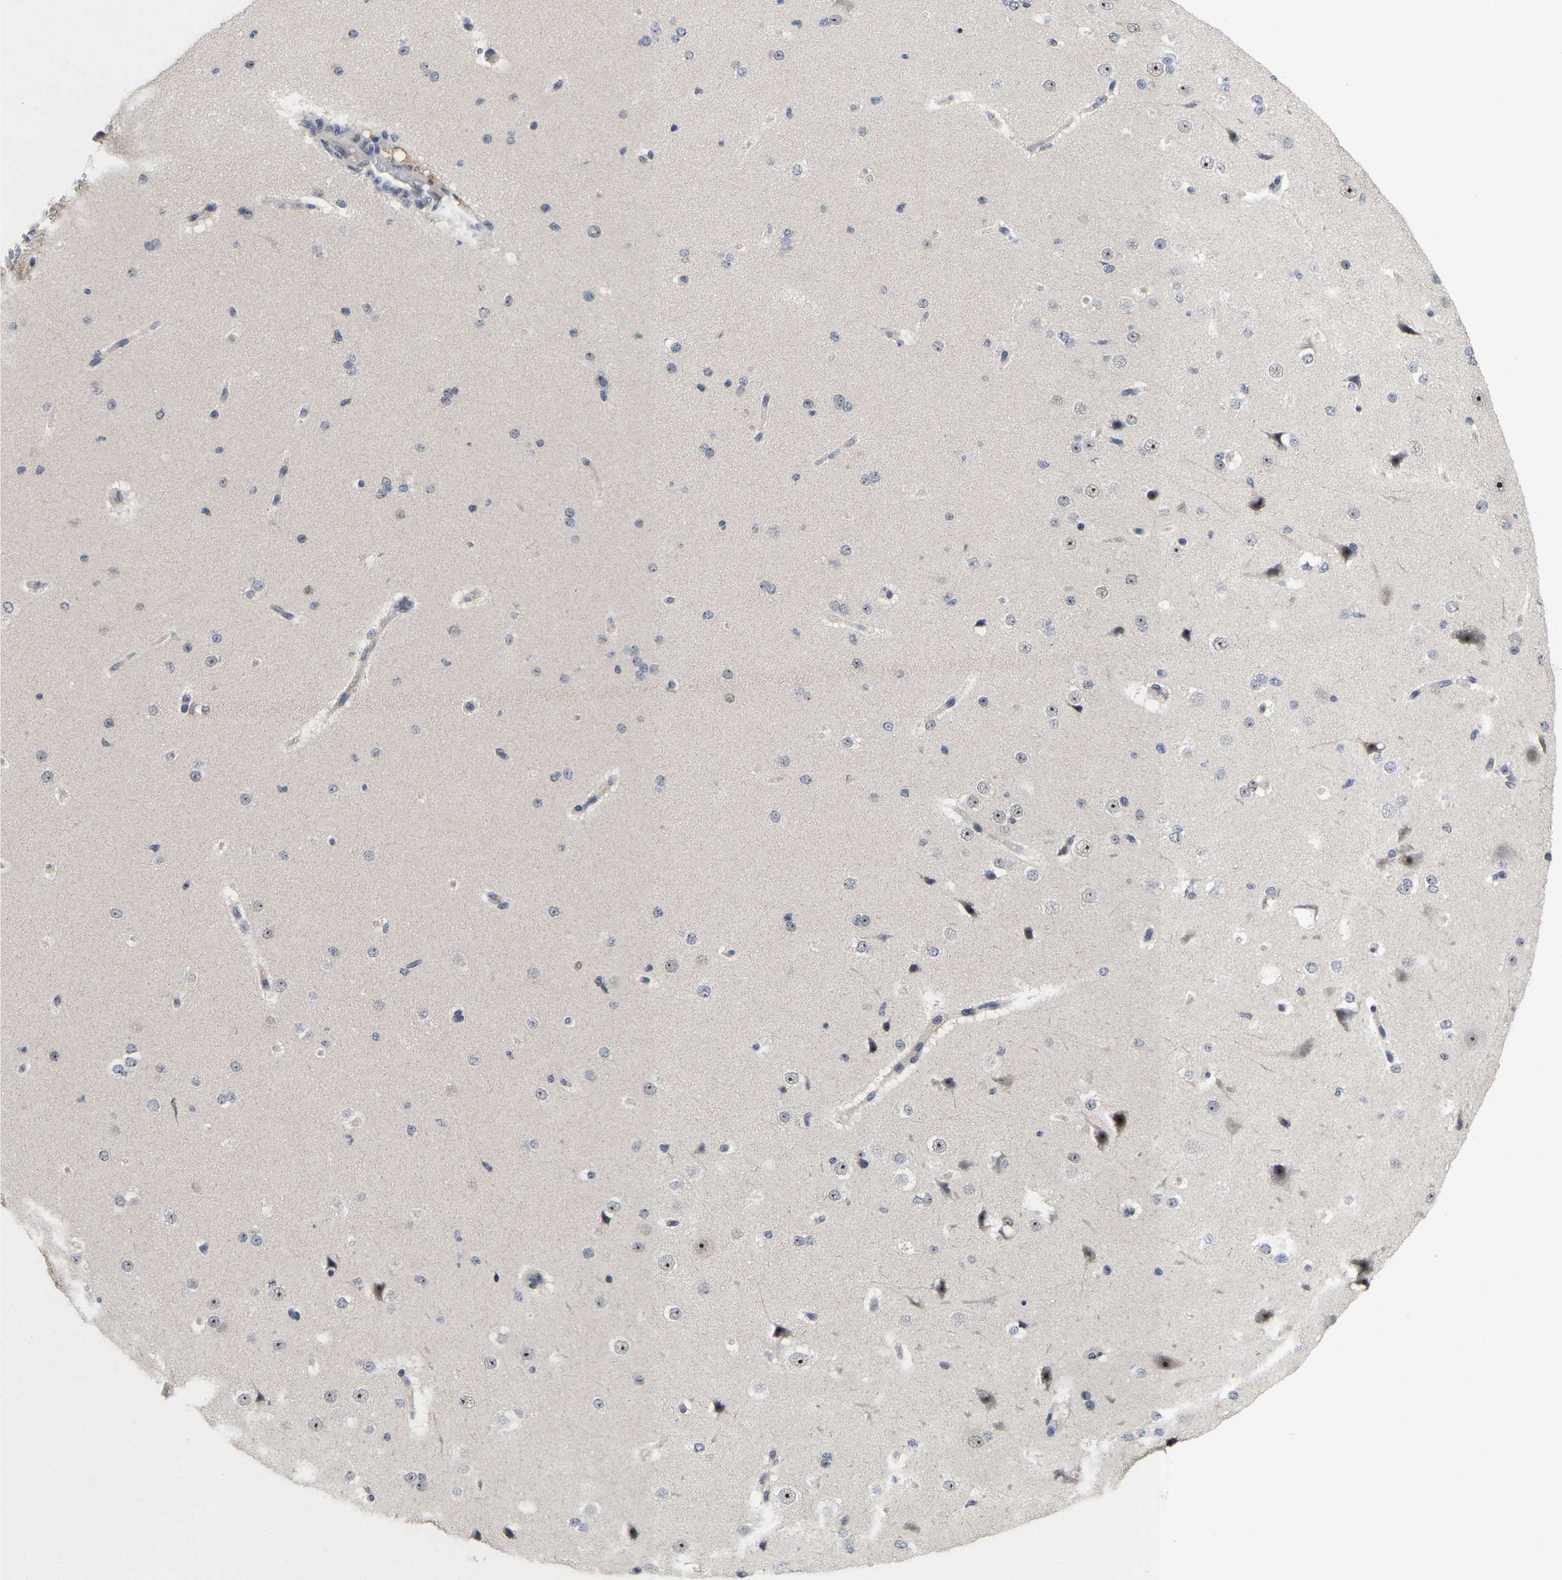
{"staining": {"intensity": "negative", "quantity": "none", "location": "none"}, "tissue": "cerebral cortex", "cell_type": "Endothelial cells", "image_type": "normal", "snomed": [{"axis": "morphology", "description": "Normal tissue, NOS"}, {"axis": "morphology", "description": "Developmental malformation"}, {"axis": "topography", "description": "Cerebral cortex"}], "caption": "Human cerebral cortex stained for a protein using immunohistochemistry demonstrates no positivity in endothelial cells.", "gene": "NLE1", "patient": {"sex": "female", "age": 30}}